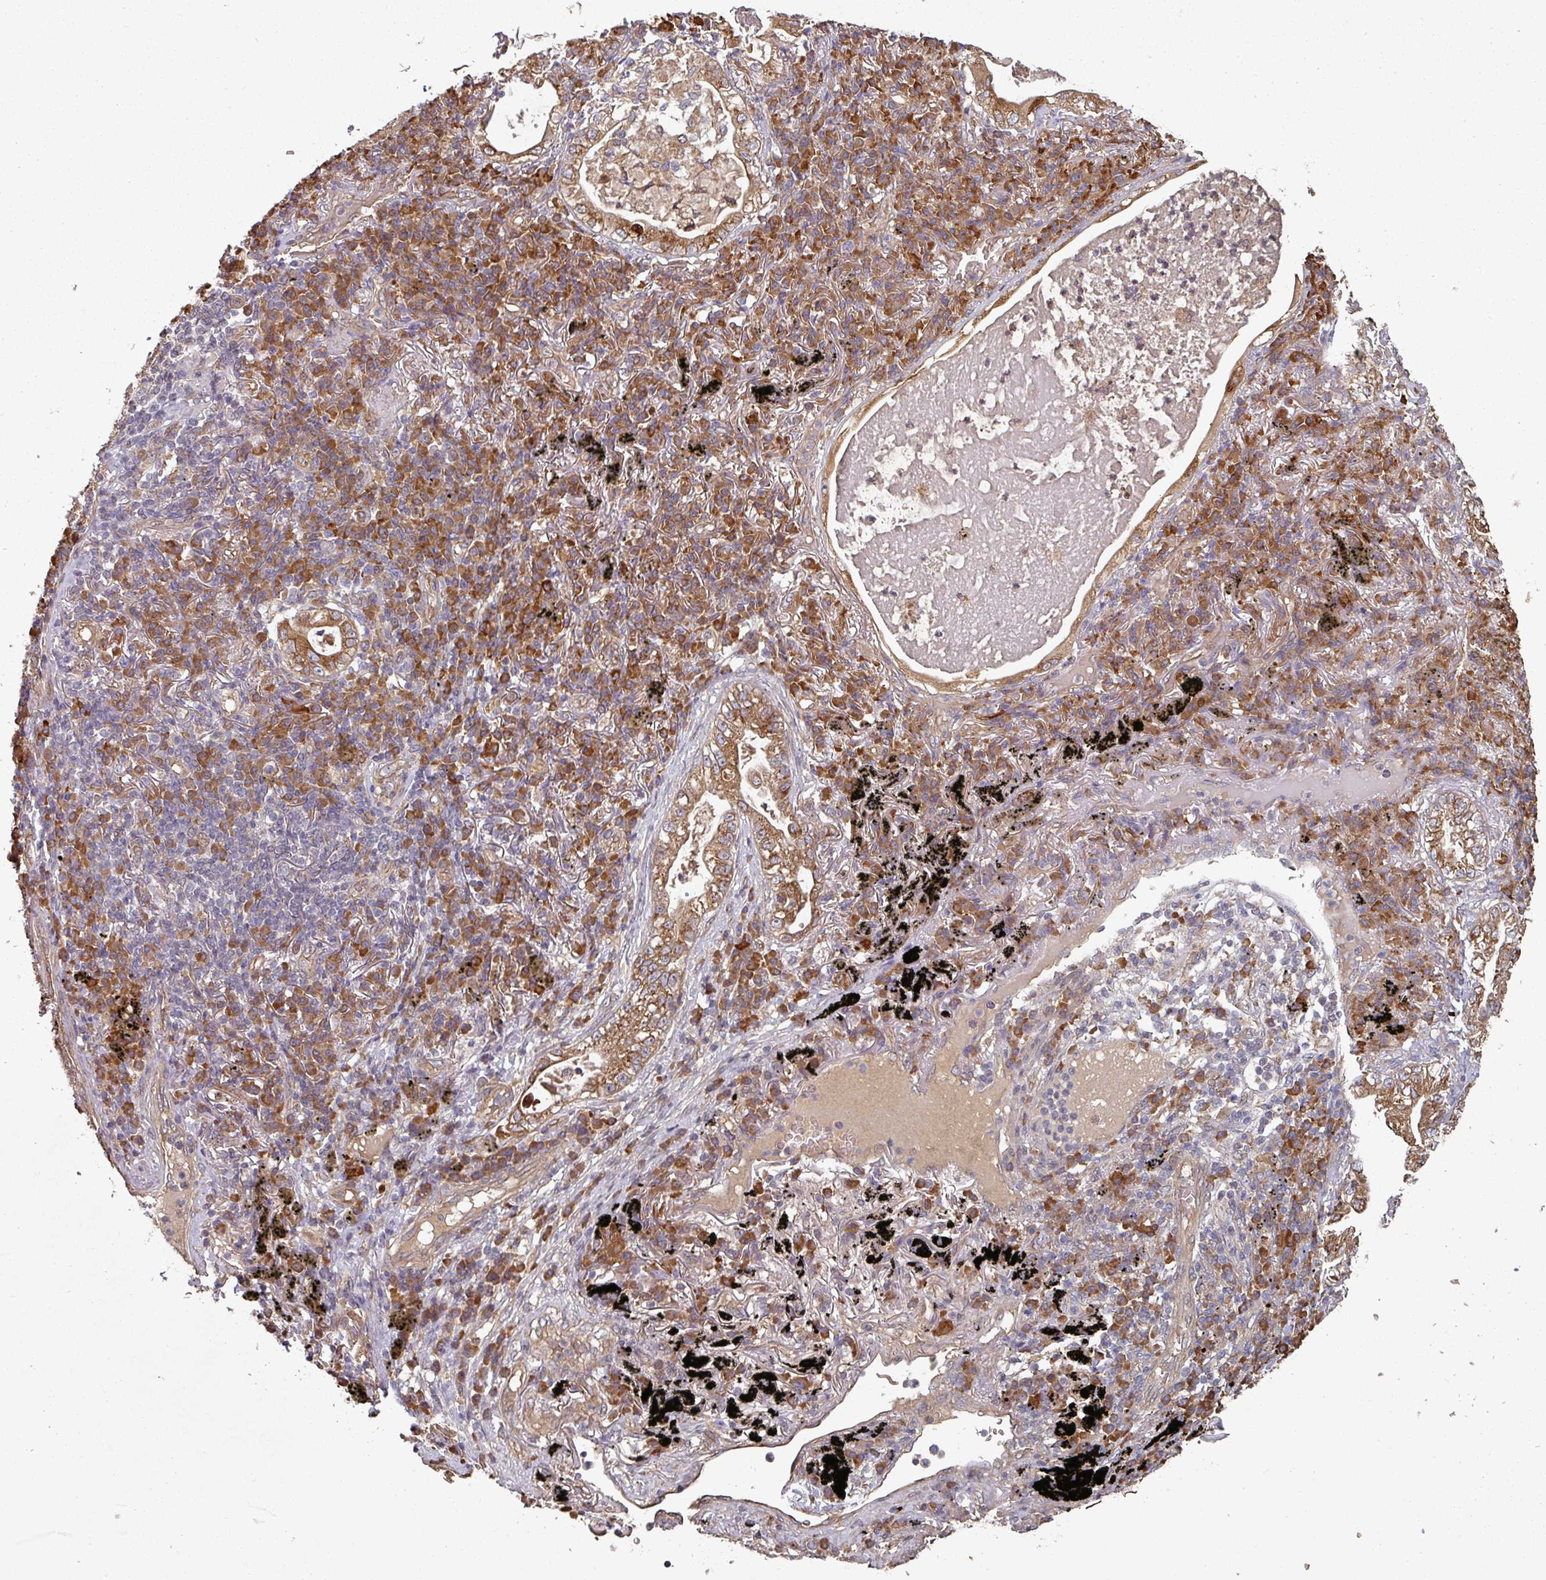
{"staining": {"intensity": "moderate", "quantity": ">75%", "location": "cytoplasmic/membranous"}, "tissue": "lung cancer", "cell_type": "Tumor cells", "image_type": "cancer", "snomed": [{"axis": "morphology", "description": "Adenocarcinoma, NOS"}, {"axis": "topography", "description": "Lung"}], "caption": "DAB immunohistochemical staining of human lung cancer demonstrates moderate cytoplasmic/membranous protein staining in about >75% of tumor cells.", "gene": "EDEM2", "patient": {"sex": "female", "age": 73}}